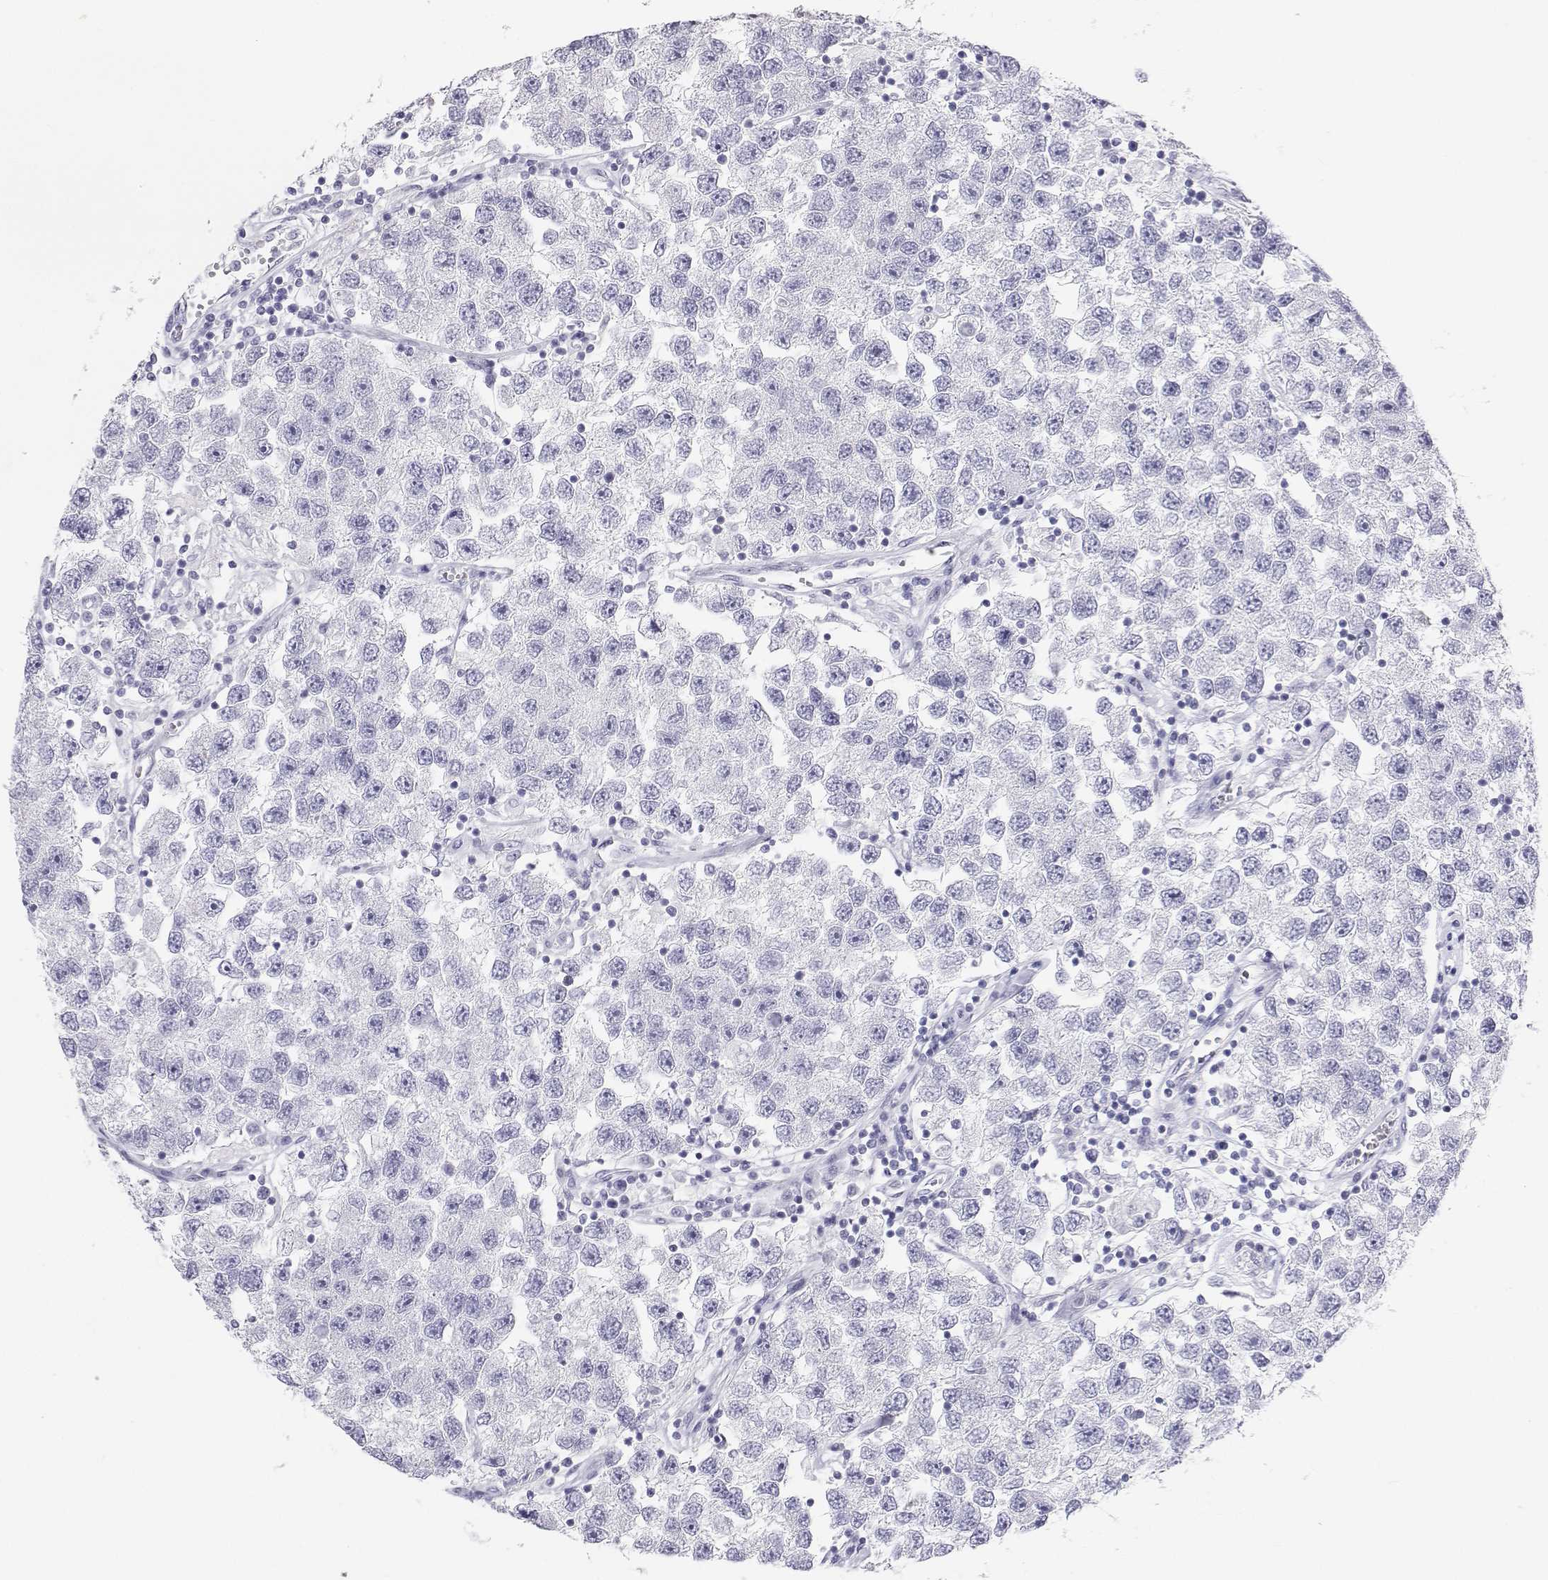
{"staining": {"intensity": "negative", "quantity": "none", "location": "none"}, "tissue": "testis cancer", "cell_type": "Tumor cells", "image_type": "cancer", "snomed": [{"axis": "morphology", "description": "Seminoma, NOS"}, {"axis": "topography", "description": "Testis"}], "caption": "The immunohistochemistry (IHC) image has no significant expression in tumor cells of testis cancer tissue.", "gene": "TTN", "patient": {"sex": "male", "age": 26}}